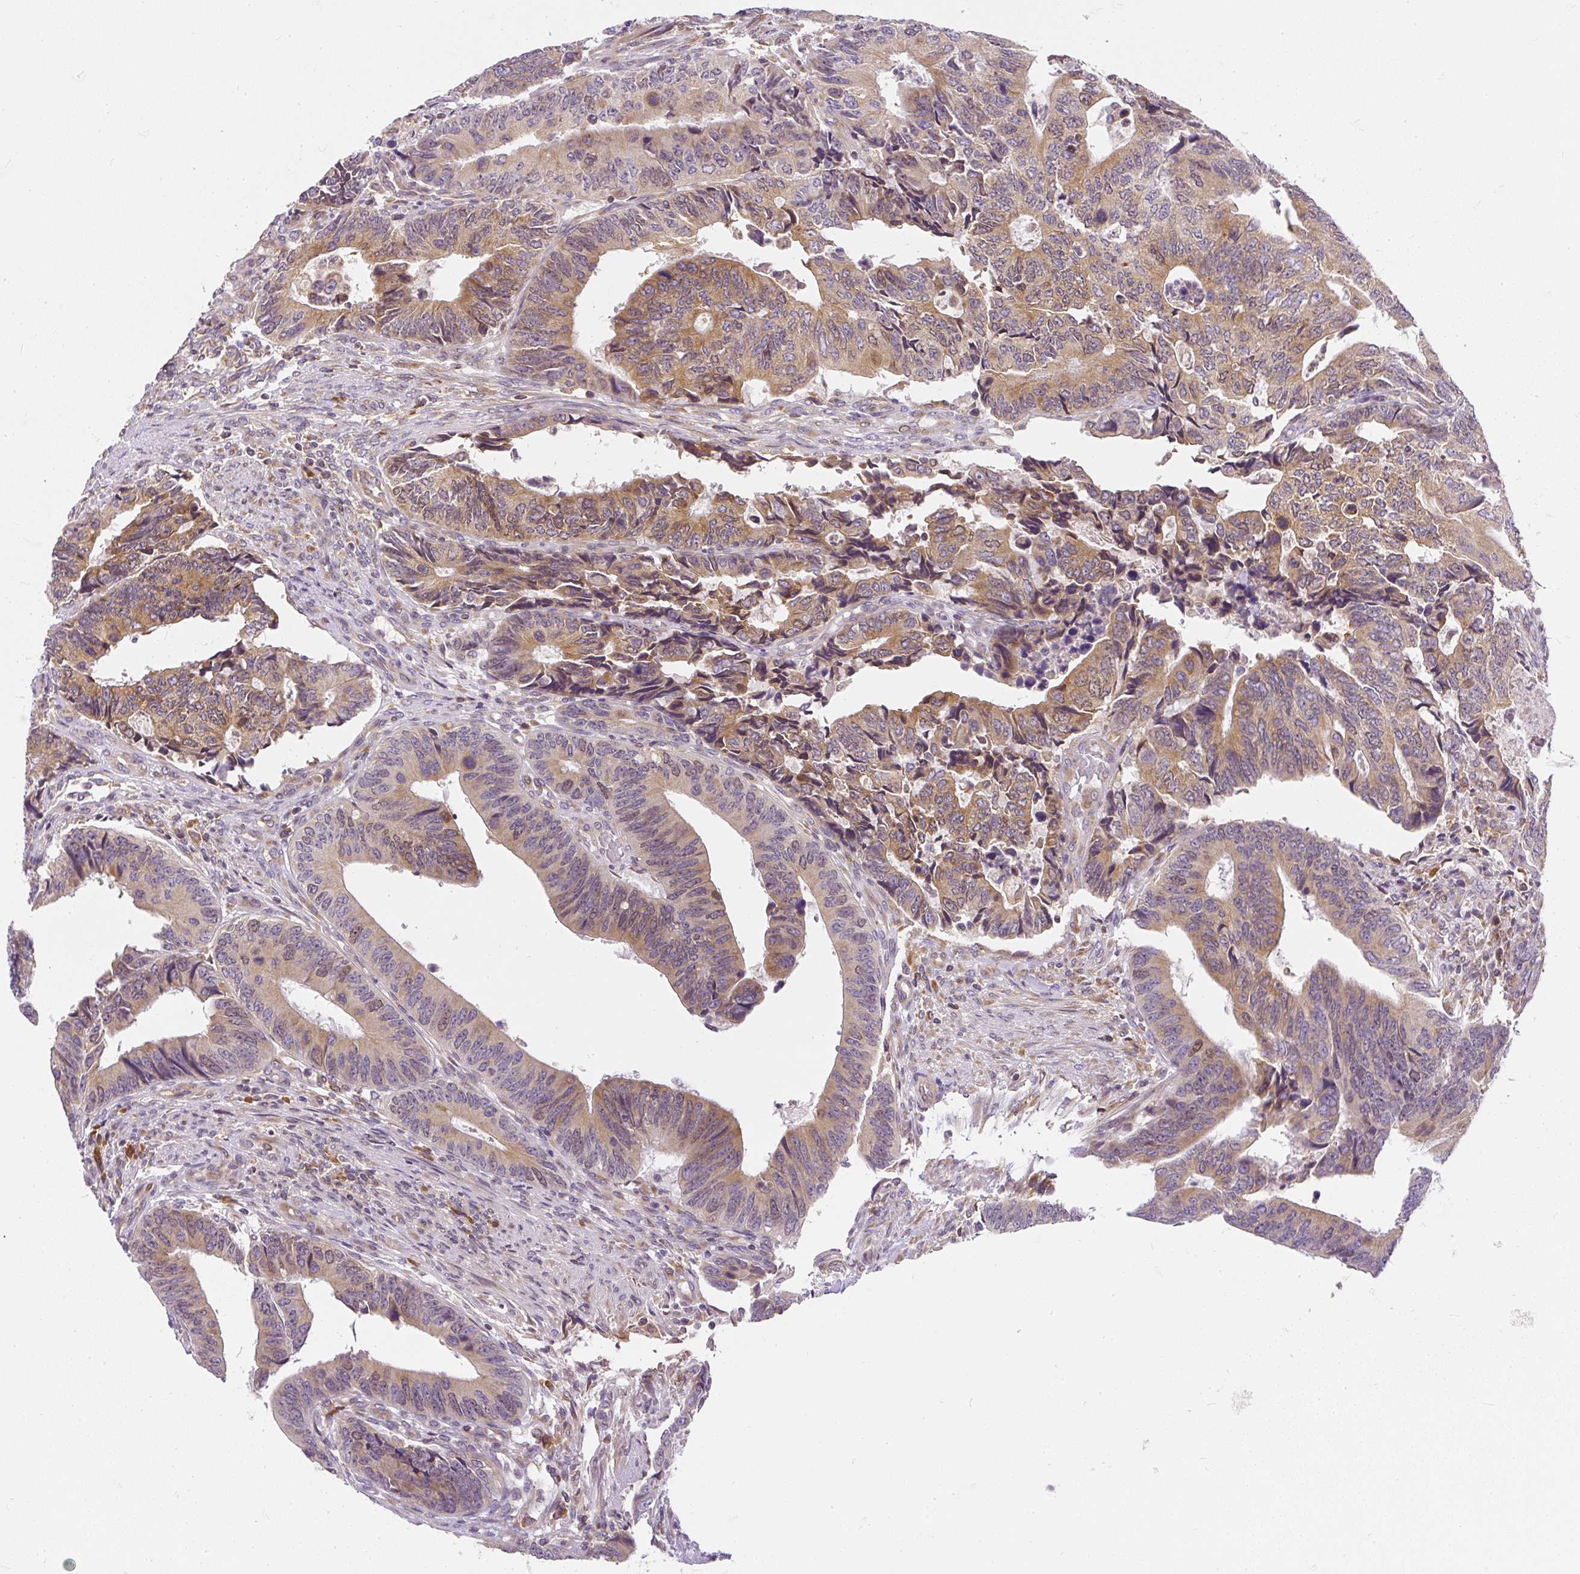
{"staining": {"intensity": "moderate", "quantity": ">75%", "location": "cytoplasmic/membranous,nuclear"}, "tissue": "colorectal cancer", "cell_type": "Tumor cells", "image_type": "cancer", "snomed": [{"axis": "morphology", "description": "Adenocarcinoma, NOS"}, {"axis": "topography", "description": "Colon"}], "caption": "Colorectal cancer (adenocarcinoma) stained for a protein (brown) displays moderate cytoplasmic/membranous and nuclear positive positivity in approximately >75% of tumor cells.", "gene": "CYP20A1", "patient": {"sex": "male", "age": 87}}